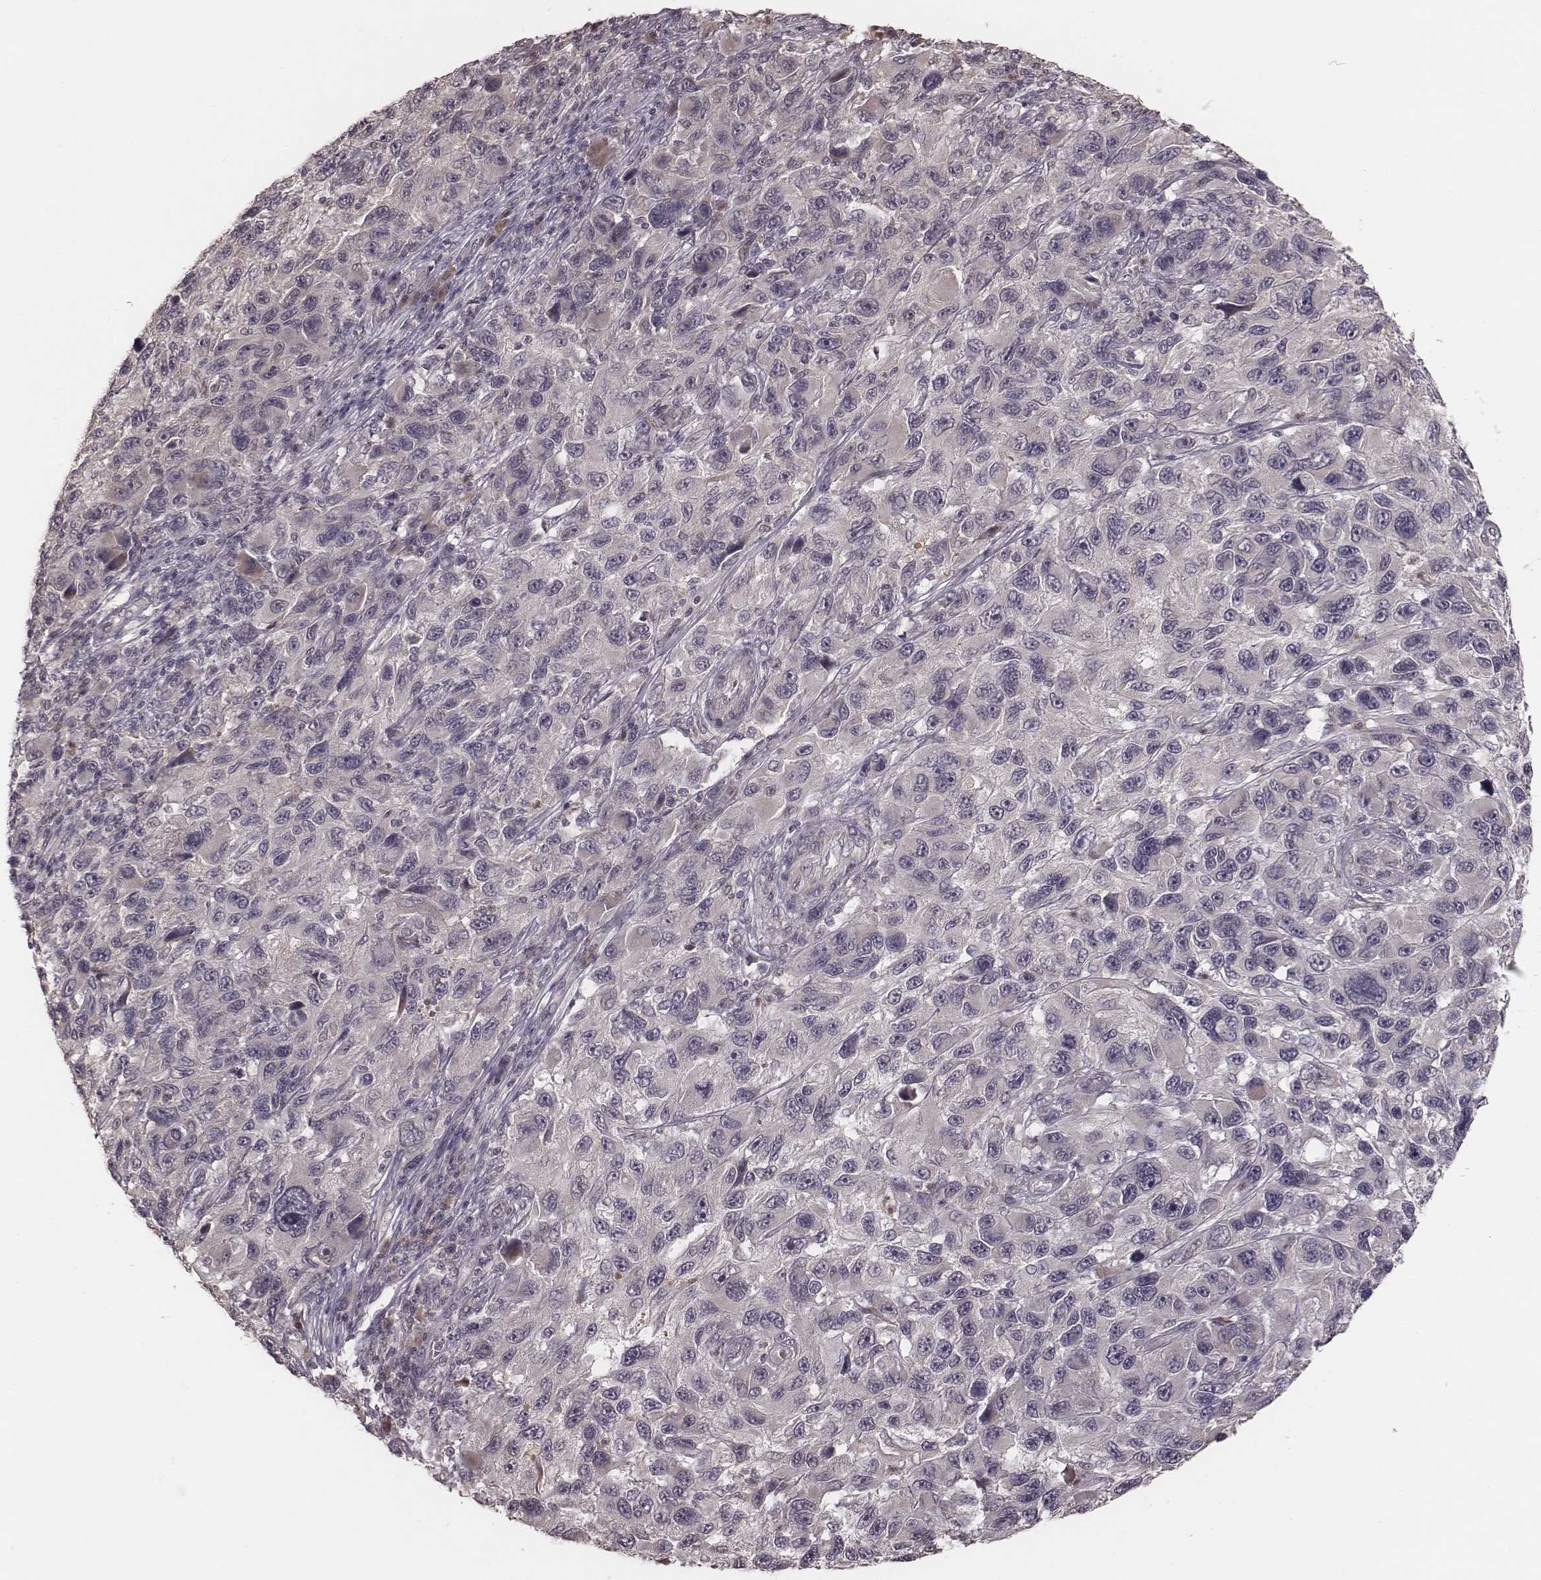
{"staining": {"intensity": "negative", "quantity": "none", "location": "none"}, "tissue": "melanoma", "cell_type": "Tumor cells", "image_type": "cancer", "snomed": [{"axis": "morphology", "description": "Malignant melanoma, NOS"}, {"axis": "topography", "description": "Skin"}], "caption": "Micrograph shows no protein staining in tumor cells of melanoma tissue.", "gene": "IL5", "patient": {"sex": "male", "age": 53}}